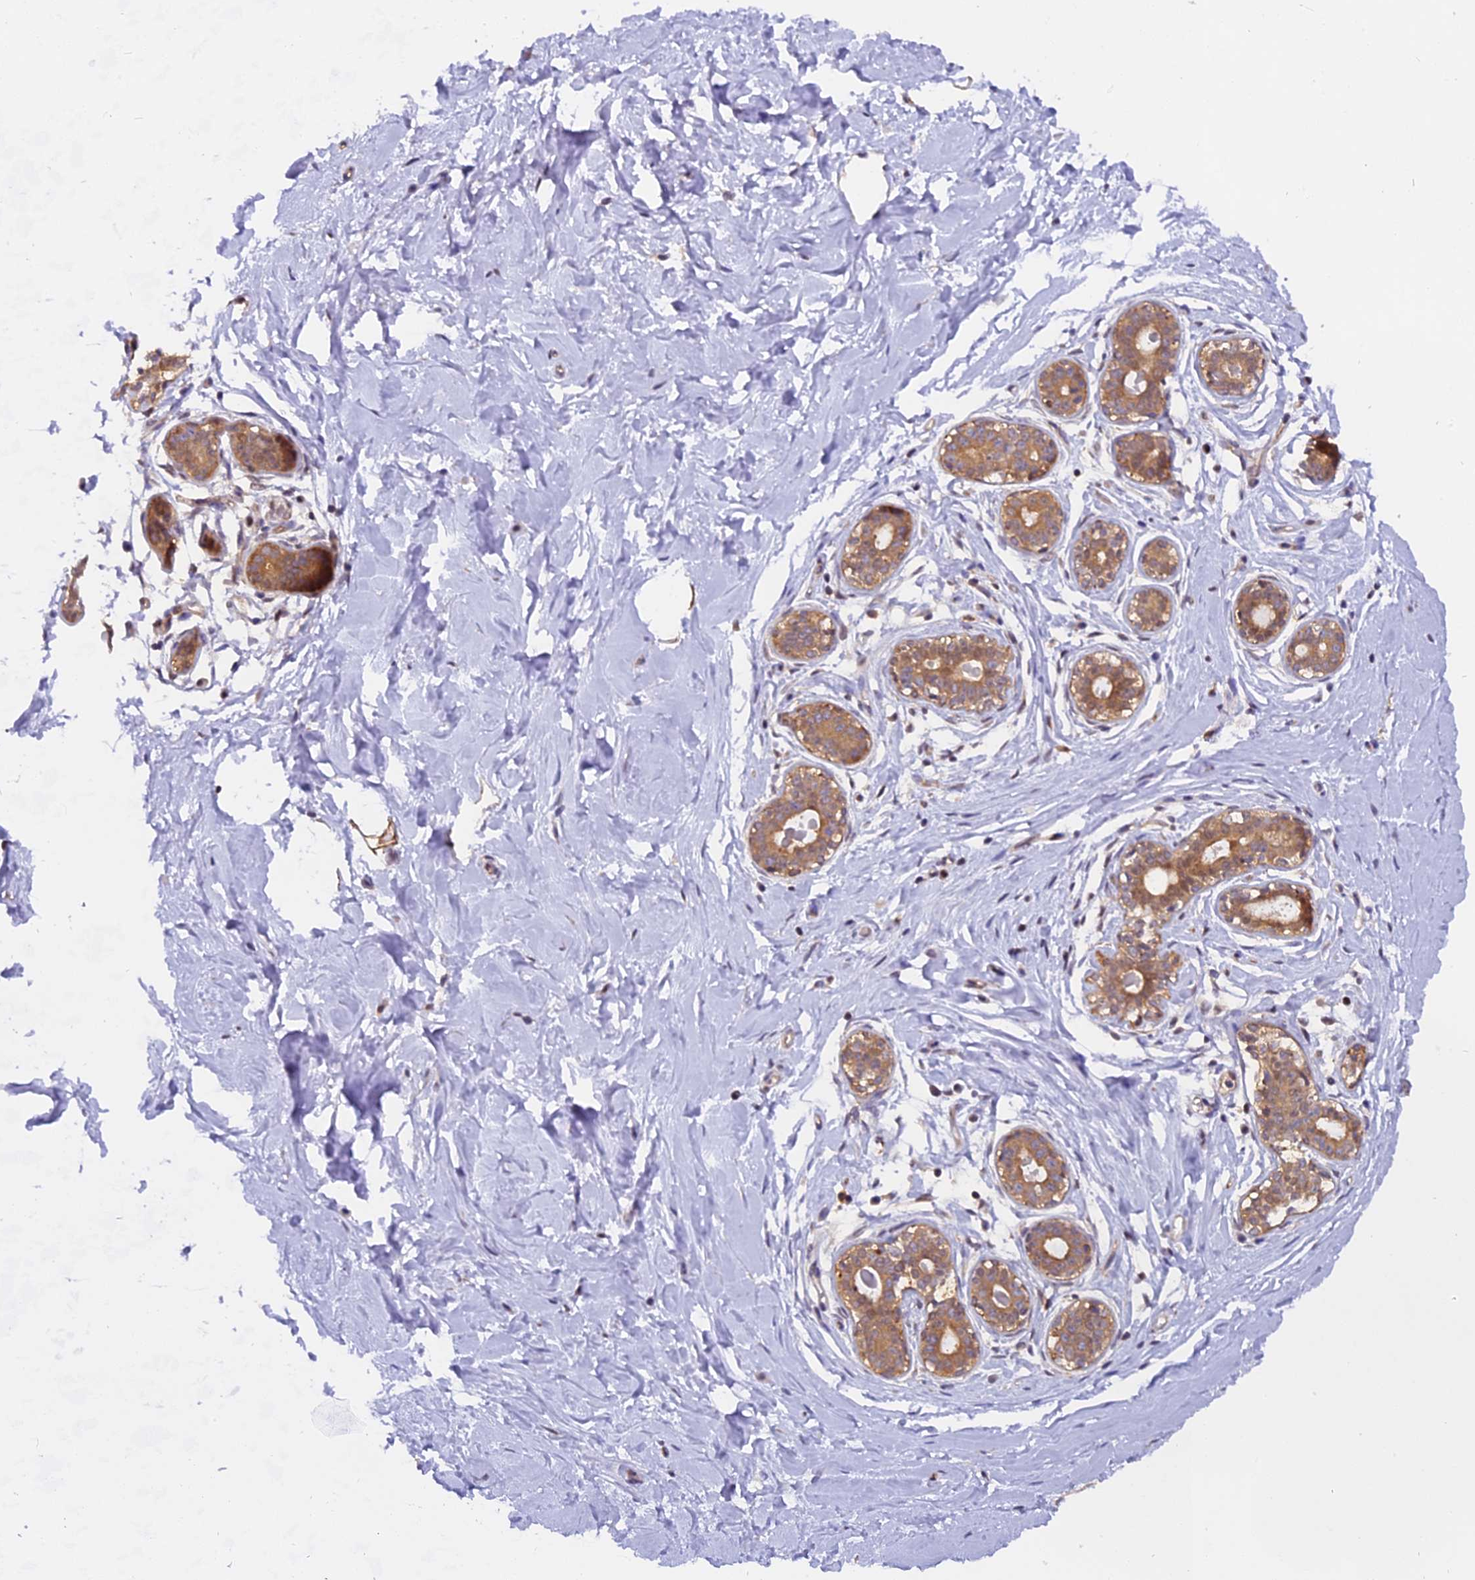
{"staining": {"intensity": "negative", "quantity": "none", "location": "none"}, "tissue": "breast", "cell_type": "Adipocytes", "image_type": "normal", "snomed": [{"axis": "morphology", "description": "Normal tissue, NOS"}, {"axis": "morphology", "description": "Adenoma, NOS"}, {"axis": "topography", "description": "Breast"}], "caption": "An image of breast stained for a protein shows no brown staining in adipocytes. Nuclei are stained in blue.", "gene": "FAM118B", "patient": {"sex": "female", "age": 23}}